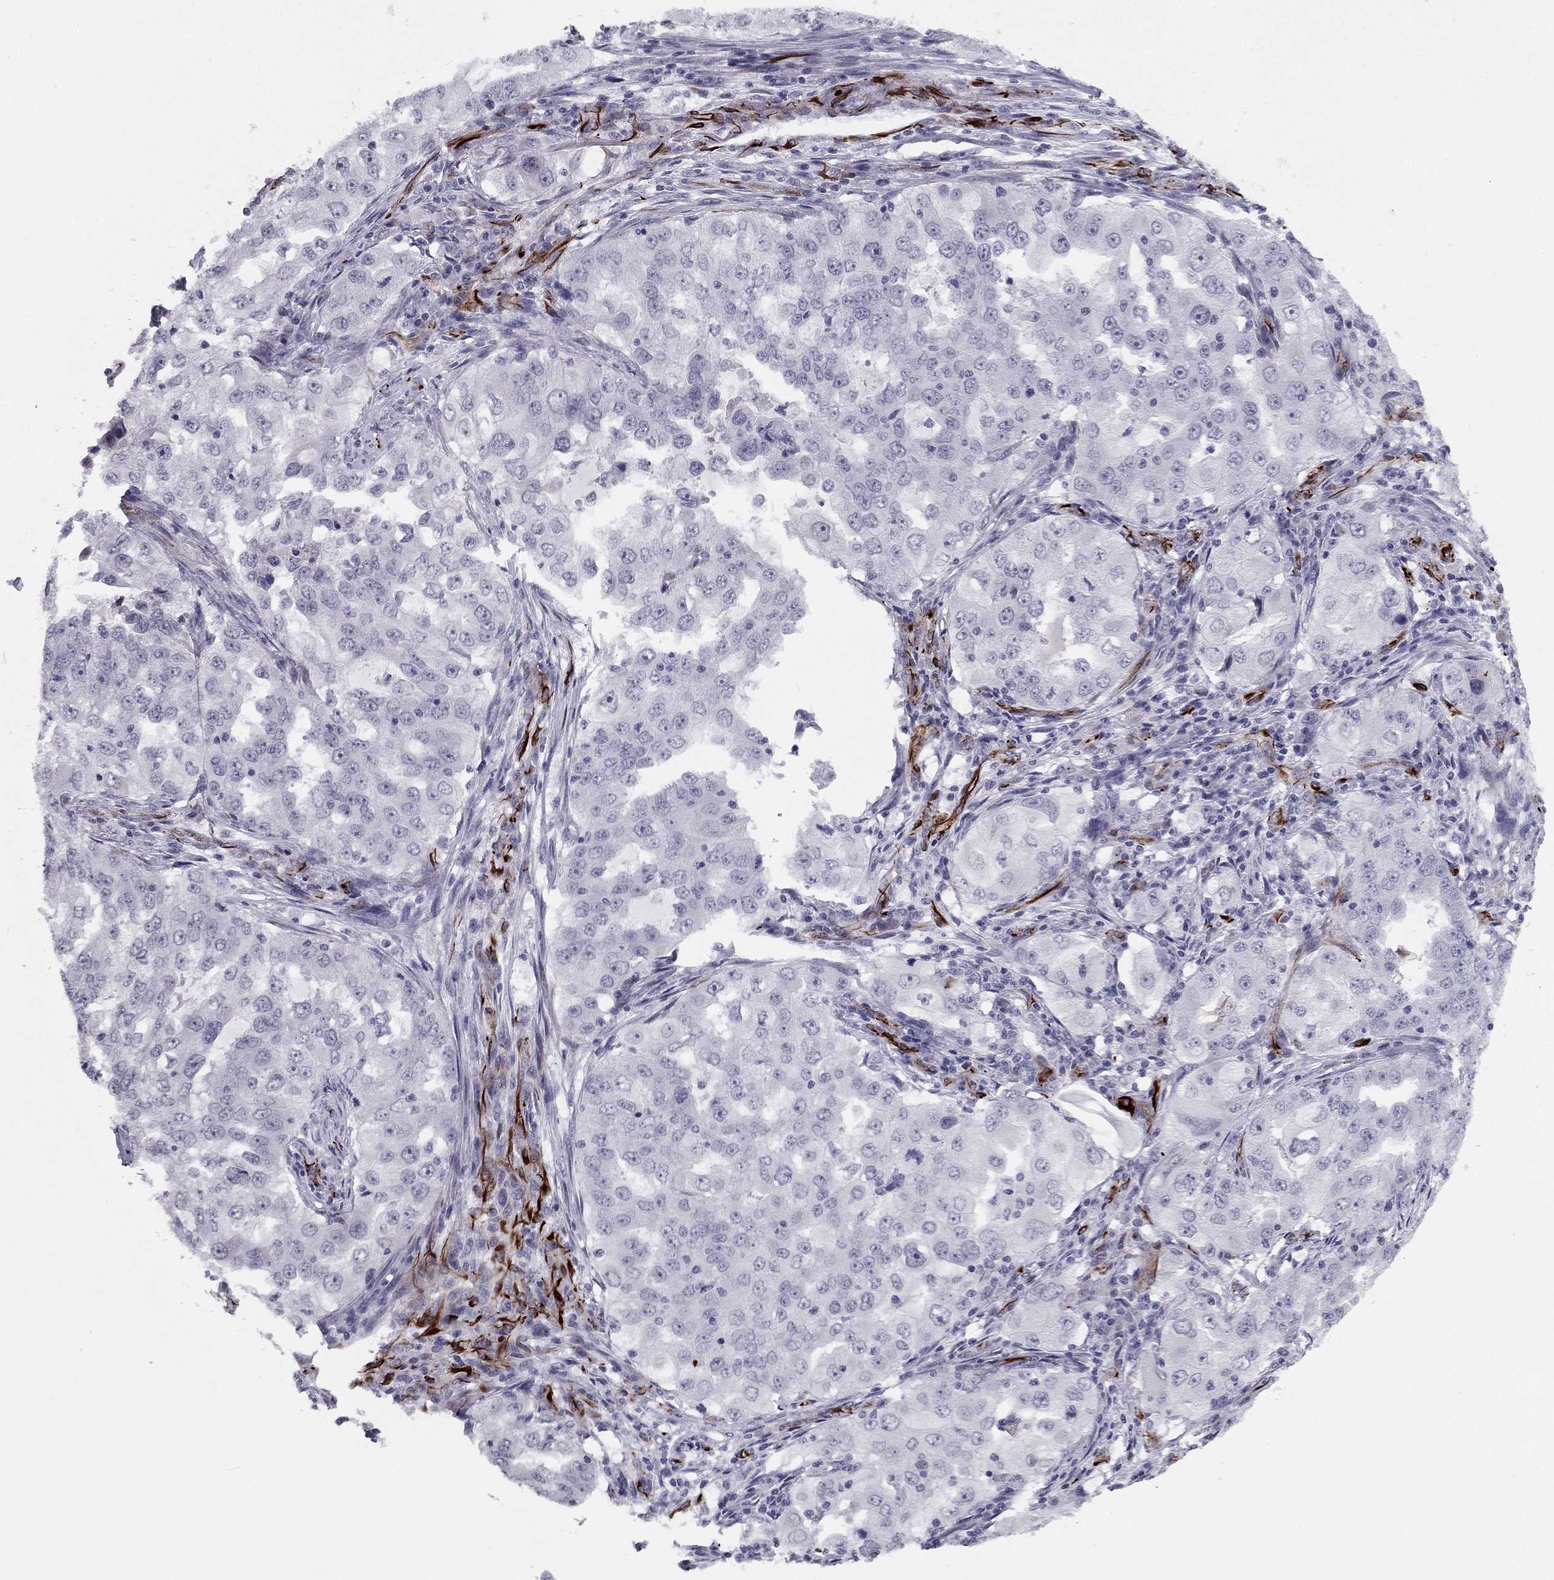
{"staining": {"intensity": "negative", "quantity": "none", "location": "none"}, "tissue": "lung cancer", "cell_type": "Tumor cells", "image_type": "cancer", "snomed": [{"axis": "morphology", "description": "Adenocarcinoma, NOS"}, {"axis": "topography", "description": "Lung"}], "caption": "Tumor cells are negative for brown protein staining in adenocarcinoma (lung).", "gene": "ANKS4B", "patient": {"sex": "female", "age": 61}}